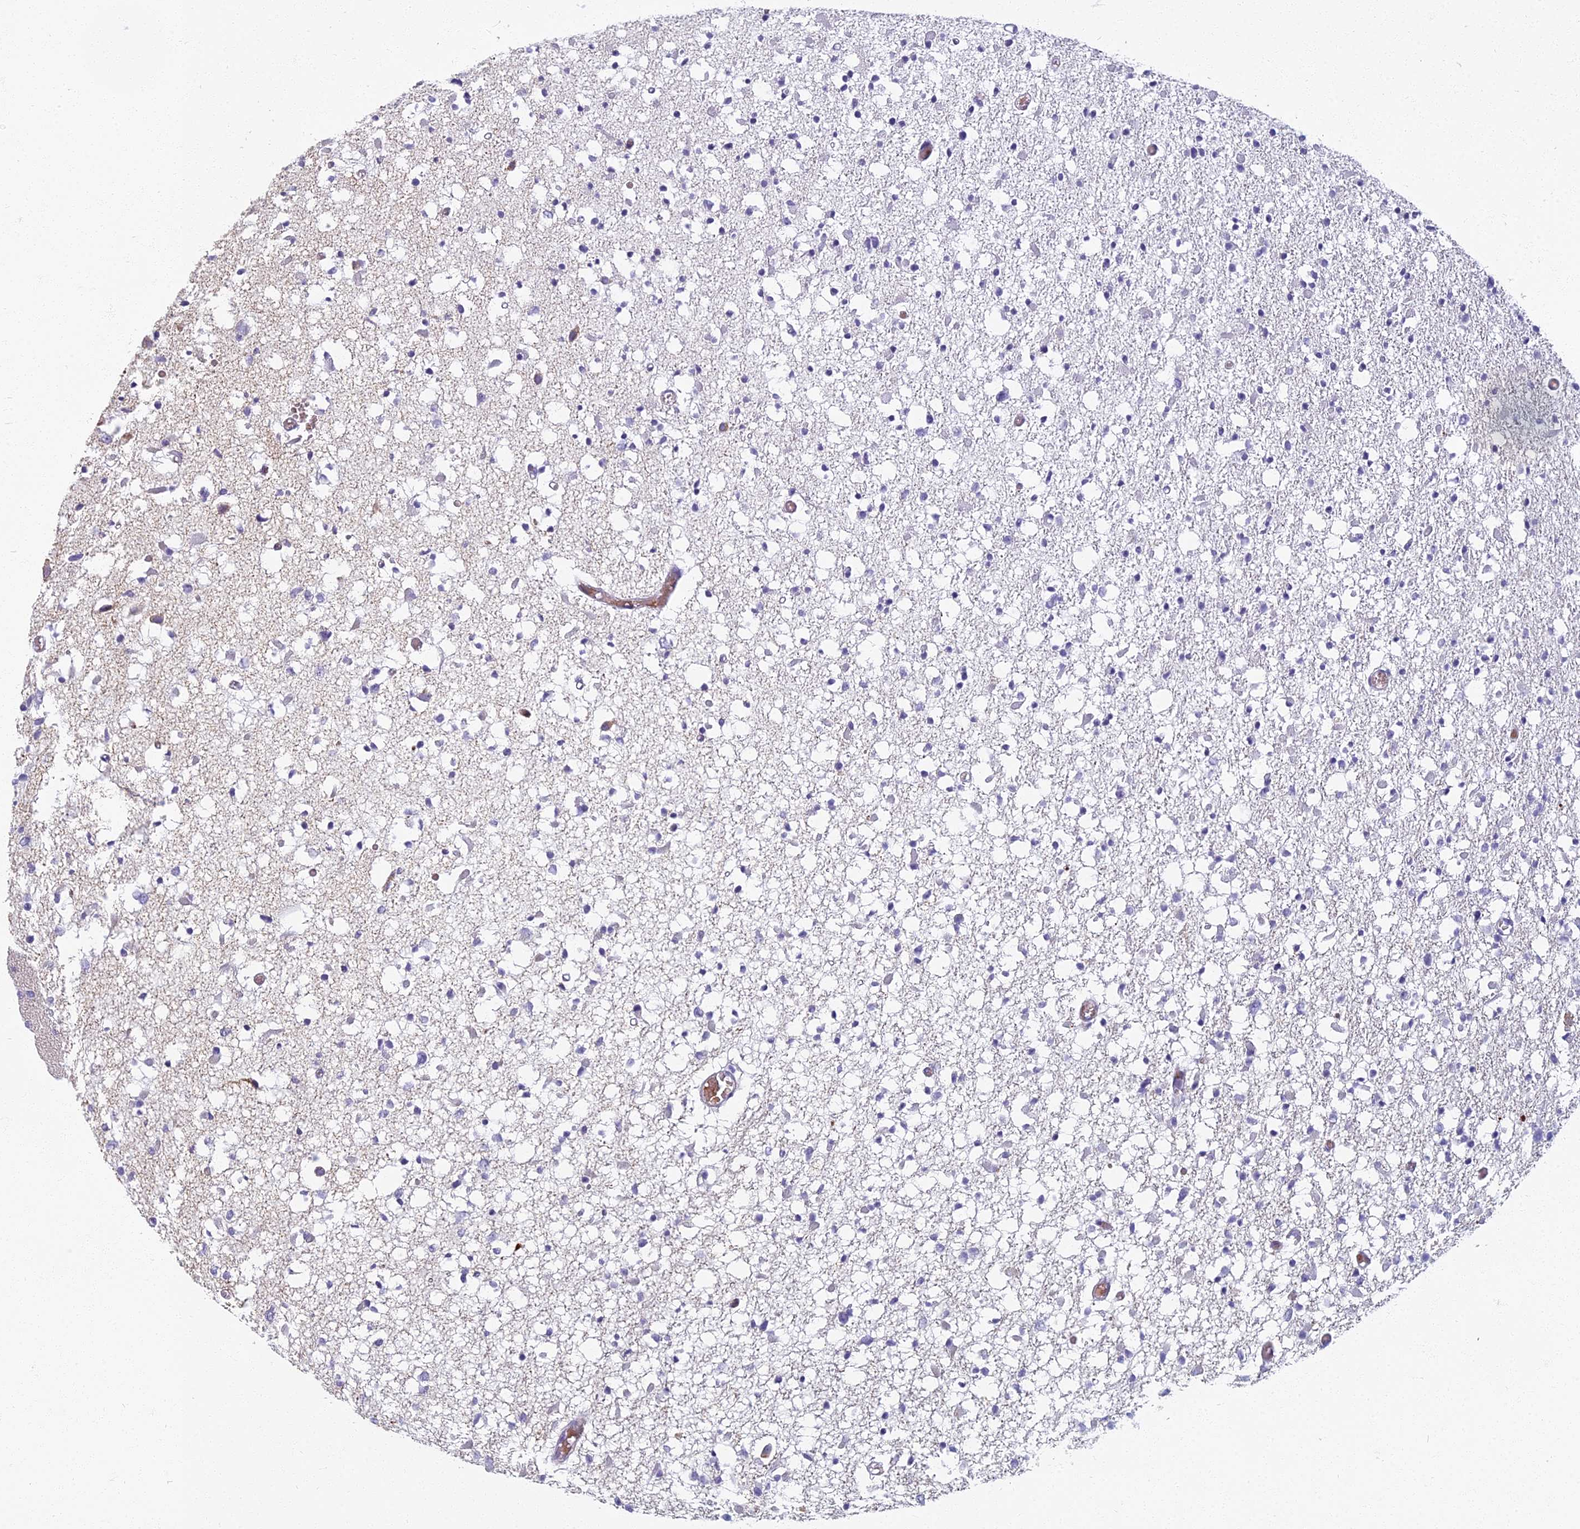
{"staining": {"intensity": "negative", "quantity": "none", "location": "none"}, "tissue": "glioma", "cell_type": "Tumor cells", "image_type": "cancer", "snomed": [{"axis": "morphology", "description": "Glioma, malignant, Low grade"}, {"axis": "topography", "description": "Brain"}], "caption": "Tumor cells show no significant protein positivity in low-grade glioma (malignant).", "gene": "ARL15", "patient": {"sex": "female", "age": 22}}